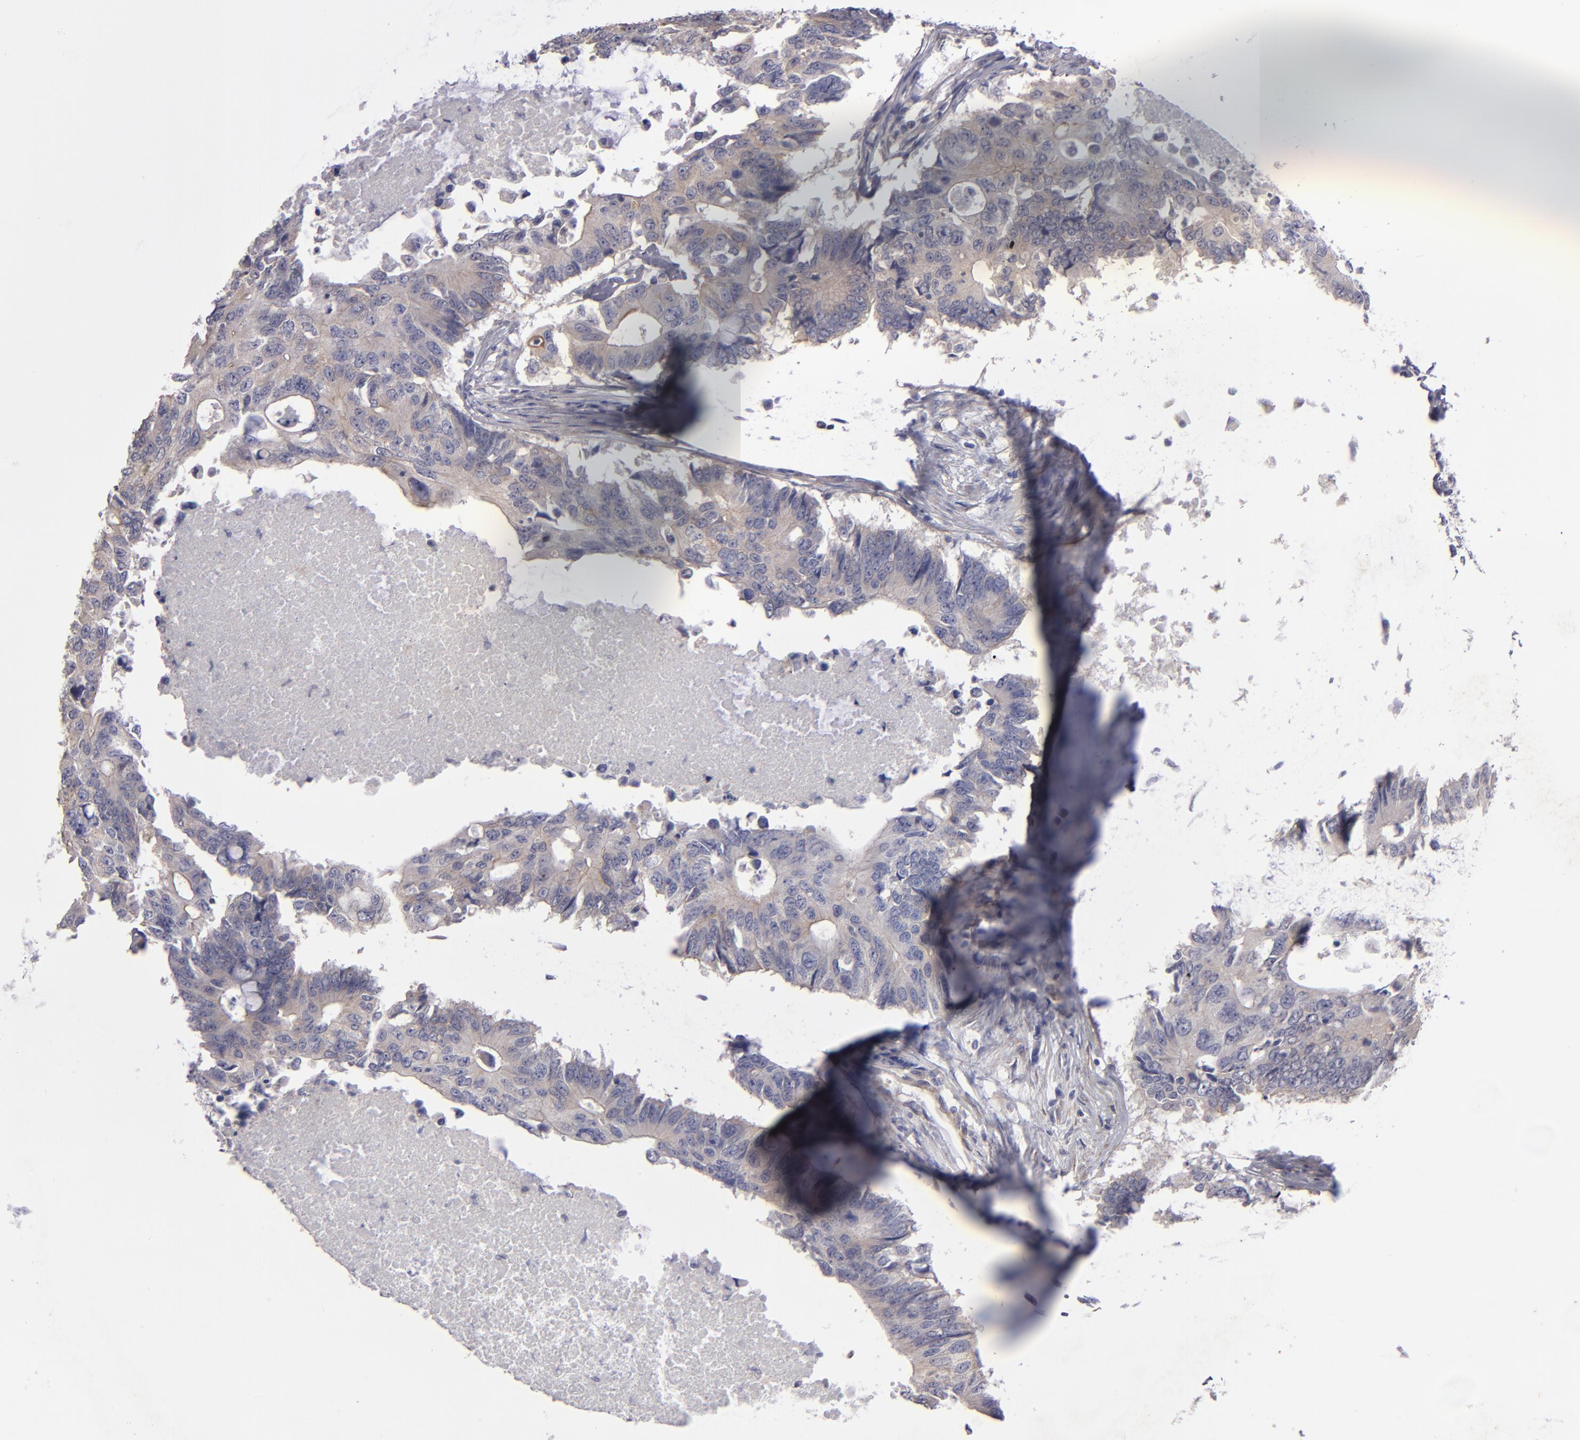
{"staining": {"intensity": "weak", "quantity": ">75%", "location": "cytoplasmic/membranous"}, "tissue": "colorectal cancer", "cell_type": "Tumor cells", "image_type": "cancer", "snomed": [{"axis": "morphology", "description": "Adenocarcinoma, NOS"}, {"axis": "topography", "description": "Colon"}], "caption": "Colorectal cancer stained for a protein (brown) displays weak cytoplasmic/membranous positive positivity in about >75% of tumor cells.", "gene": "NDRG2", "patient": {"sex": "male", "age": 71}}